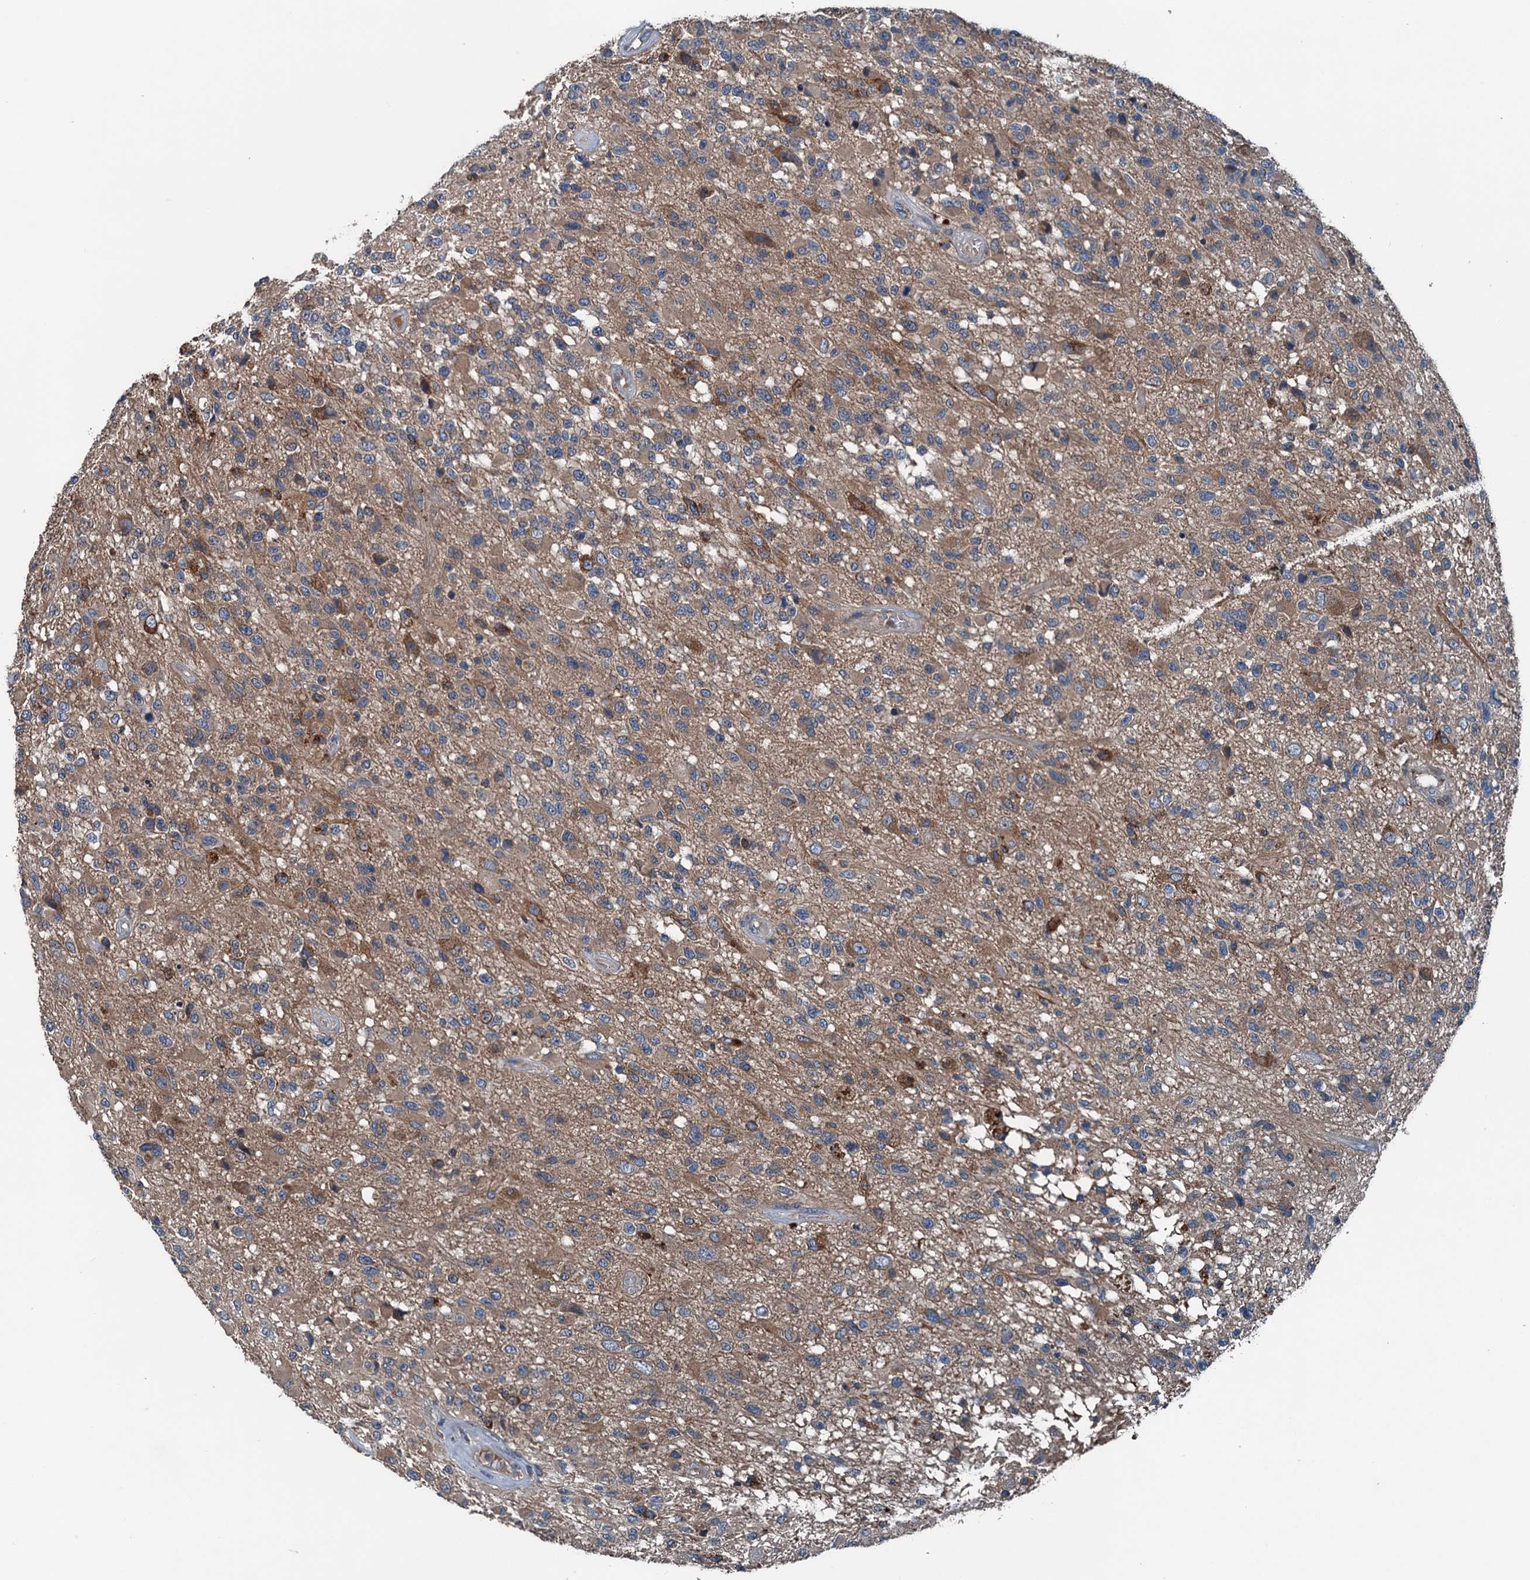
{"staining": {"intensity": "moderate", "quantity": "25%-75%", "location": "cytoplasmic/membranous"}, "tissue": "glioma", "cell_type": "Tumor cells", "image_type": "cancer", "snomed": [{"axis": "morphology", "description": "Glioma, malignant, High grade"}, {"axis": "morphology", "description": "Glioblastoma, NOS"}, {"axis": "topography", "description": "Brain"}], "caption": "Protein staining of glioblastoma tissue exhibits moderate cytoplasmic/membranous expression in about 25%-75% of tumor cells. The protein of interest is stained brown, and the nuclei are stained in blue (DAB IHC with brightfield microscopy, high magnification).", "gene": "PDSS1", "patient": {"sex": "male", "age": 60}}